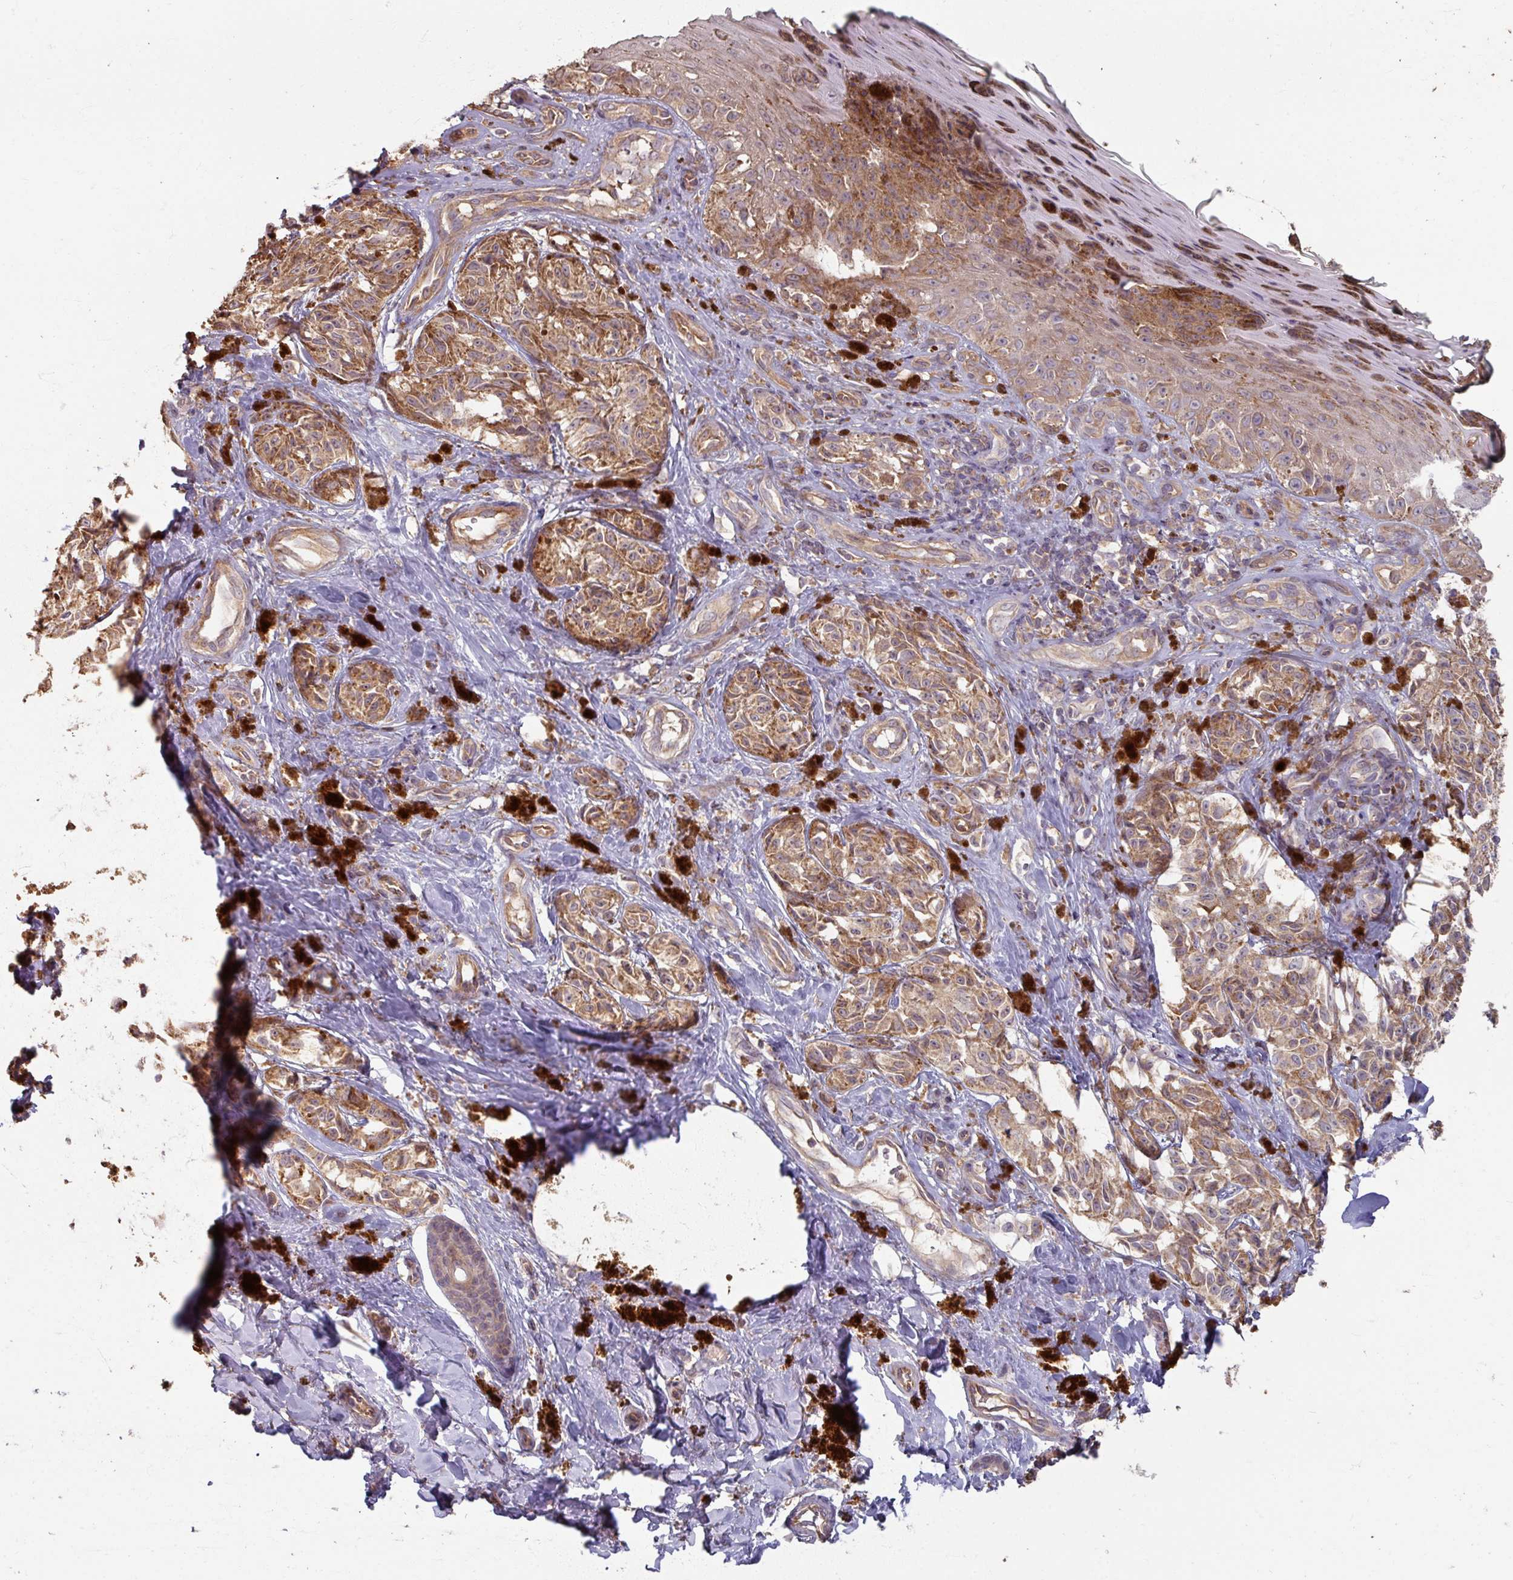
{"staining": {"intensity": "moderate", "quantity": ">75%", "location": "cytoplasmic/membranous"}, "tissue": "melanoma", "cell_type": "Tumor cells", "image_type": "cancer", "snomed": [{"axis": "morphology", "description": "Malignant melanoma, NOS"}, {"axis": "topography", "description": "Skin"}], "caption": "Melanoma stained for a protein shows moderate cytoplasmic/membranous positivity in tumor cells.", "gene": "CCDC68", "patient": {"sex": "female", "age": 65}}